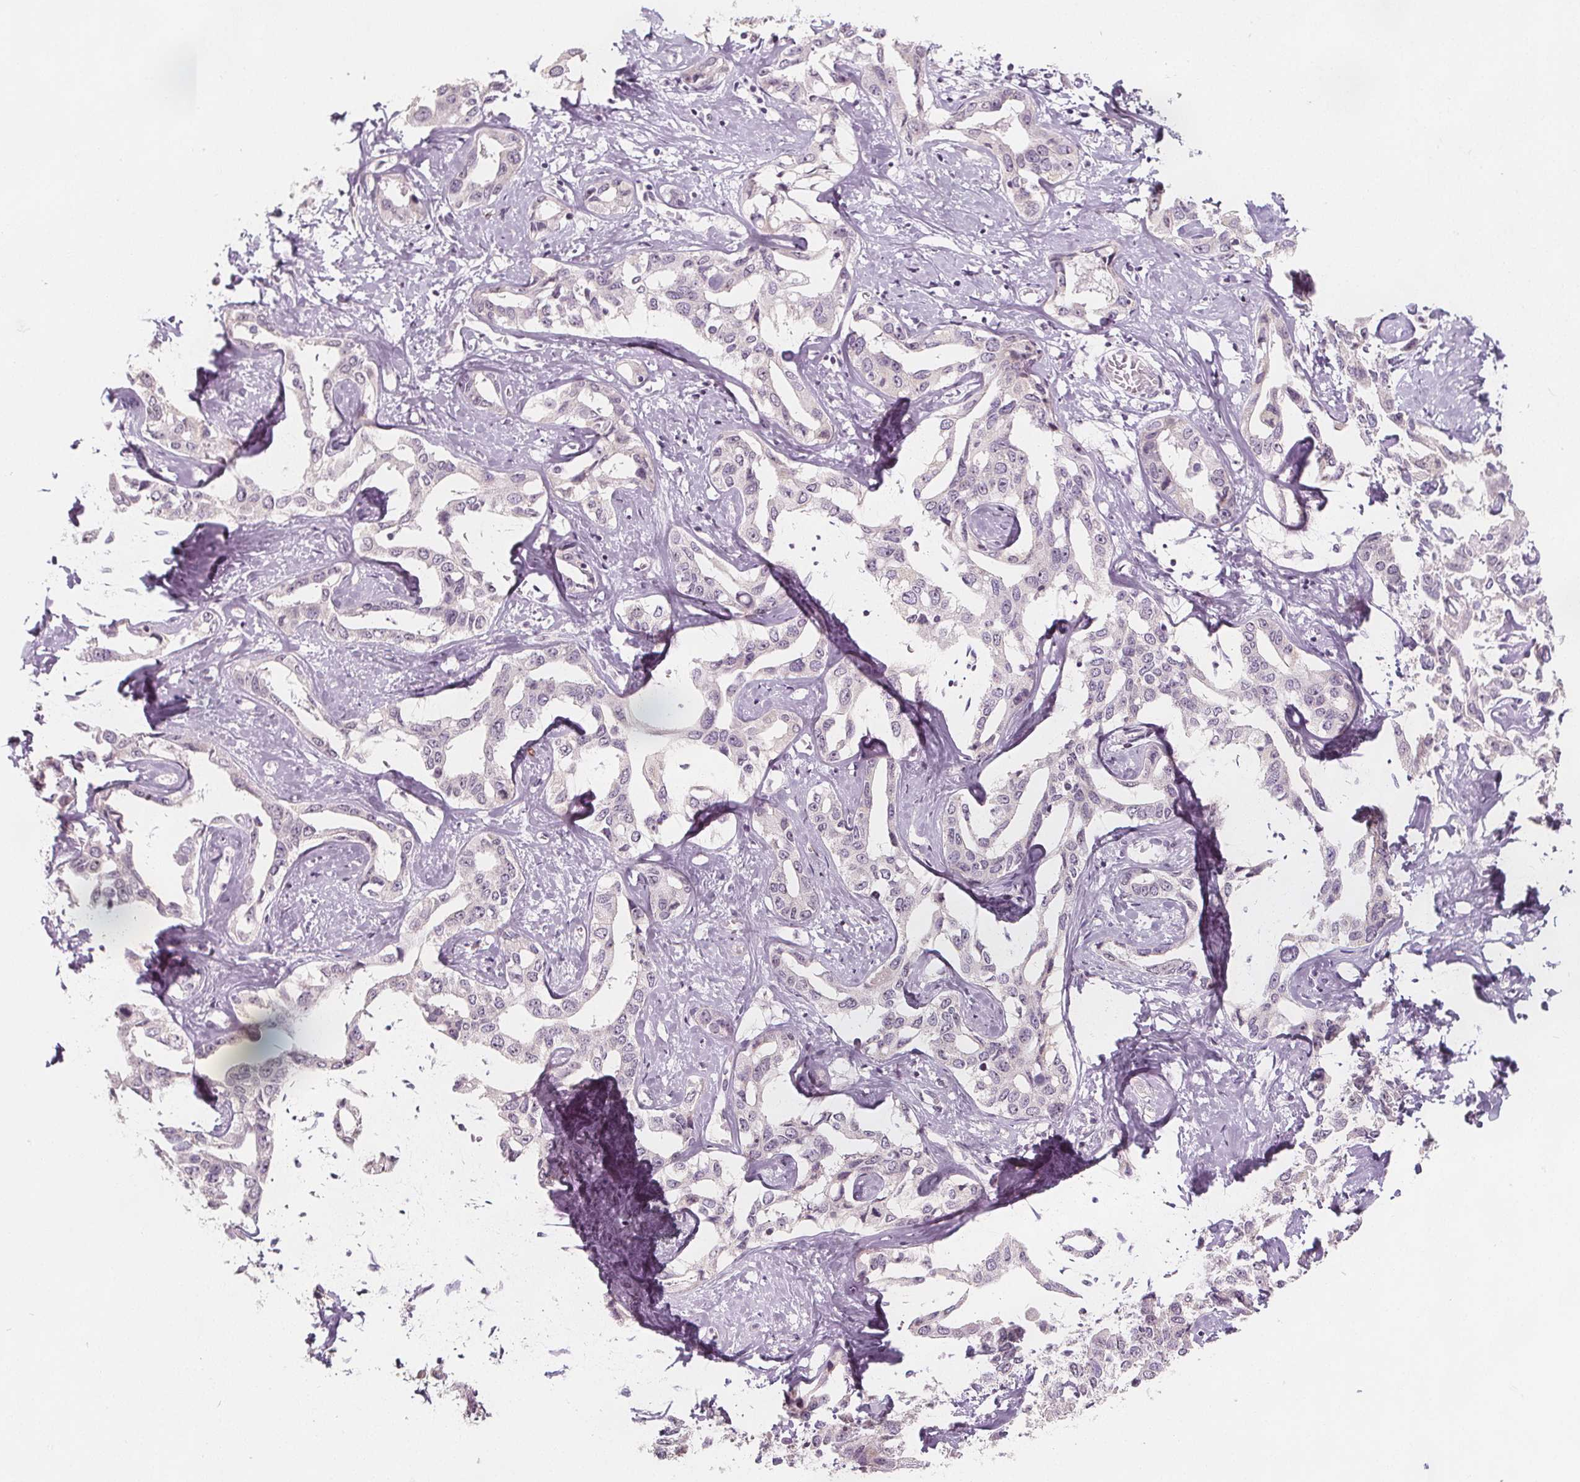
{"staining": {"intensity": "negative", "quantity": "none", "location": "none"}, "tissue": "liver cancer", "cell_type": "Tumor cells", "image_type": "cancer", "snomed": [{"axis": "morphology", "description": "Cholangiocarcinoma"}, {"axis": "topography", "description": "Liver"}], "caption": "Liver cancer (cholangiocarcinoma) stained for a protein using IHC displays no expression tumor cells.", "gene": "C1orf167", "patient": {"sex": "male", "age": 59}}